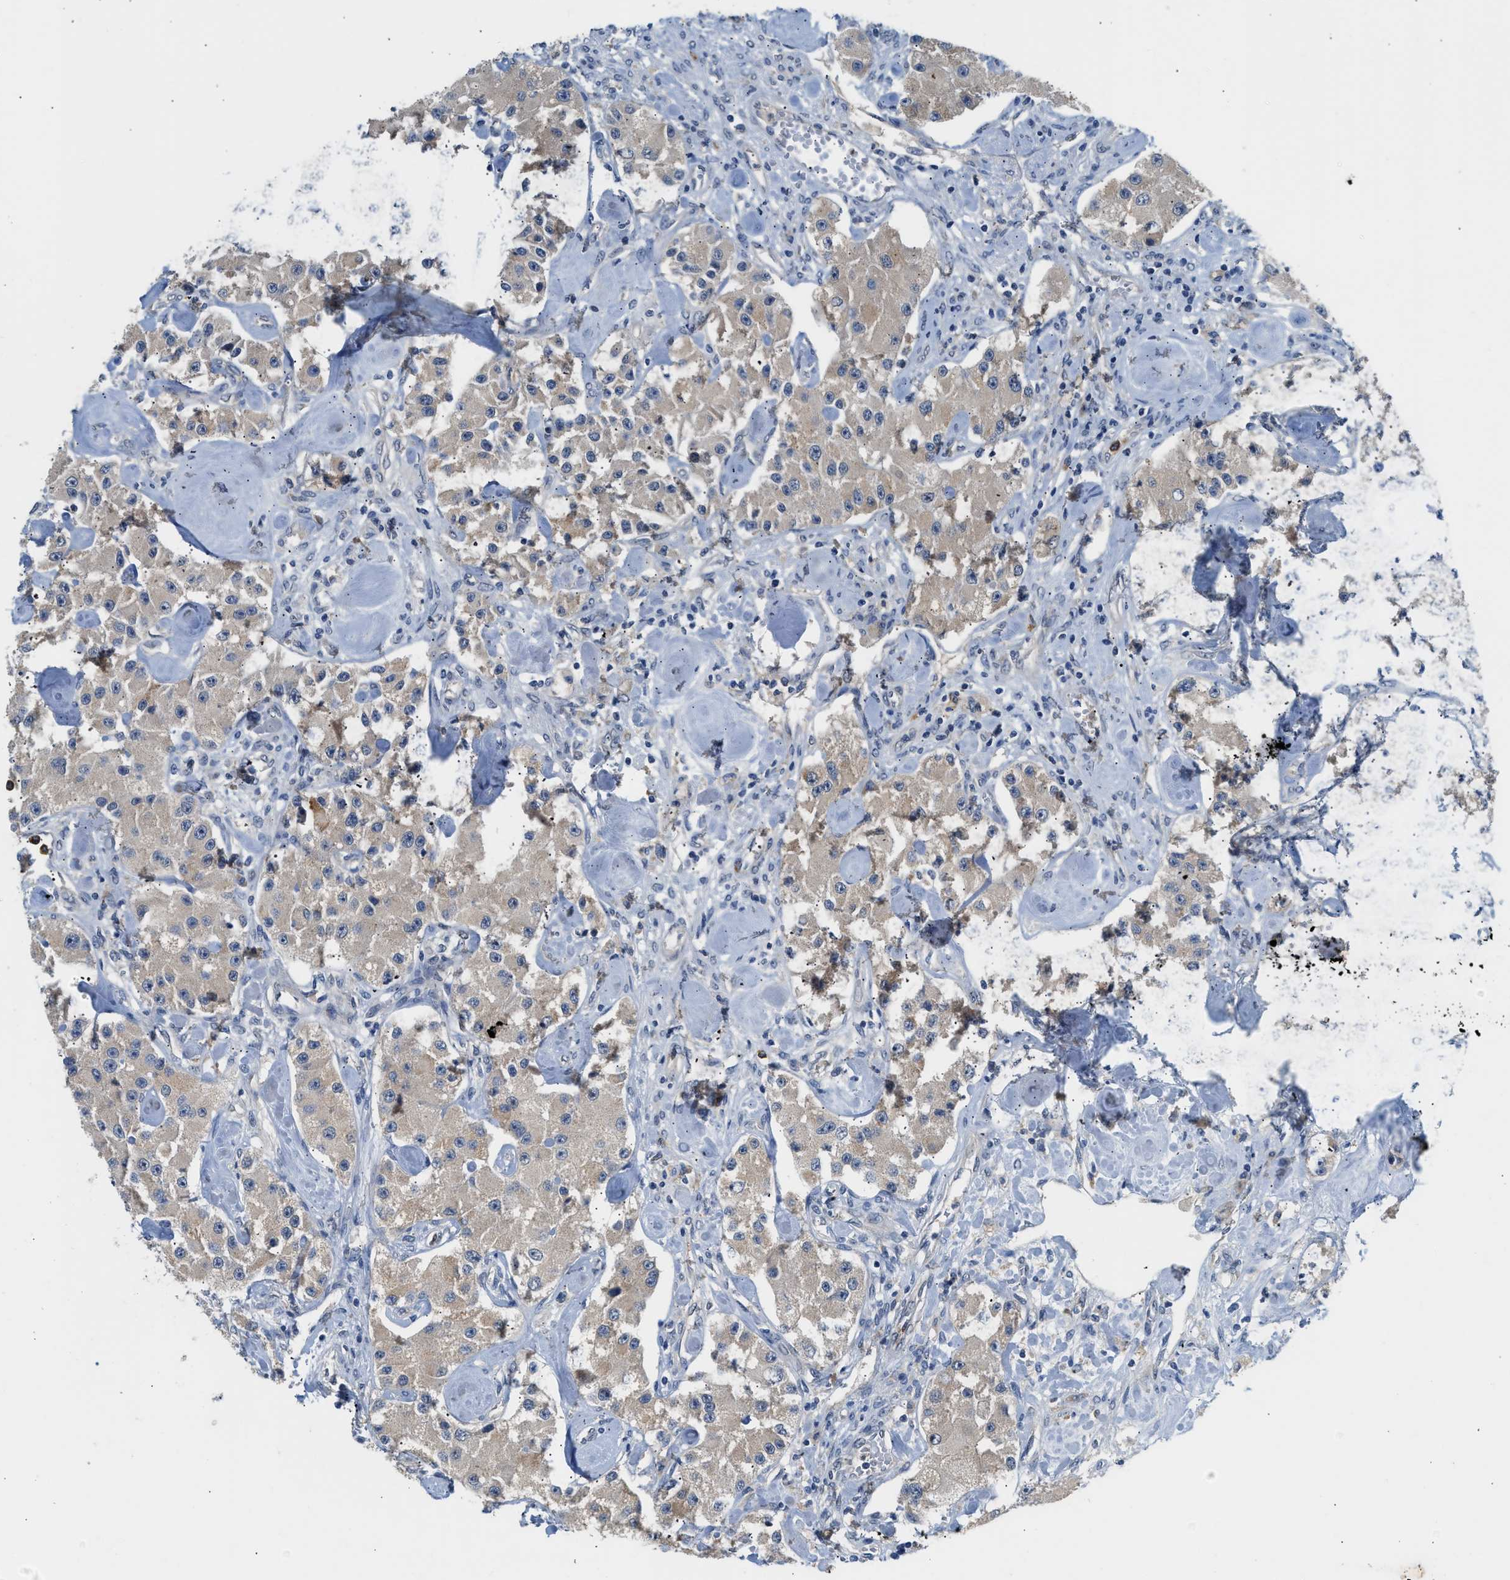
{"staining": {"intensity": "weak", "quantity": "25%-75%", "location": "cytoplasmic/membranous"}, "tissue": "carcinoid", "cell_type": "Tumor cells", "image_type": "cancer", "snomed": [{"axis": "morphology", "description": "Carcinoid, malignant, NOS"}, {"axis": "topography", "description": "Pancreas"}], "caption": "IHC photomicrograph of carcinoid stained for a protein (brown), which displays low levels of weak cytoplasmic/membranous positivity in about 25%-75% of tumor cells.", "gene": "RHBDF2", "patient": {"sex": "male", "age": 41}}